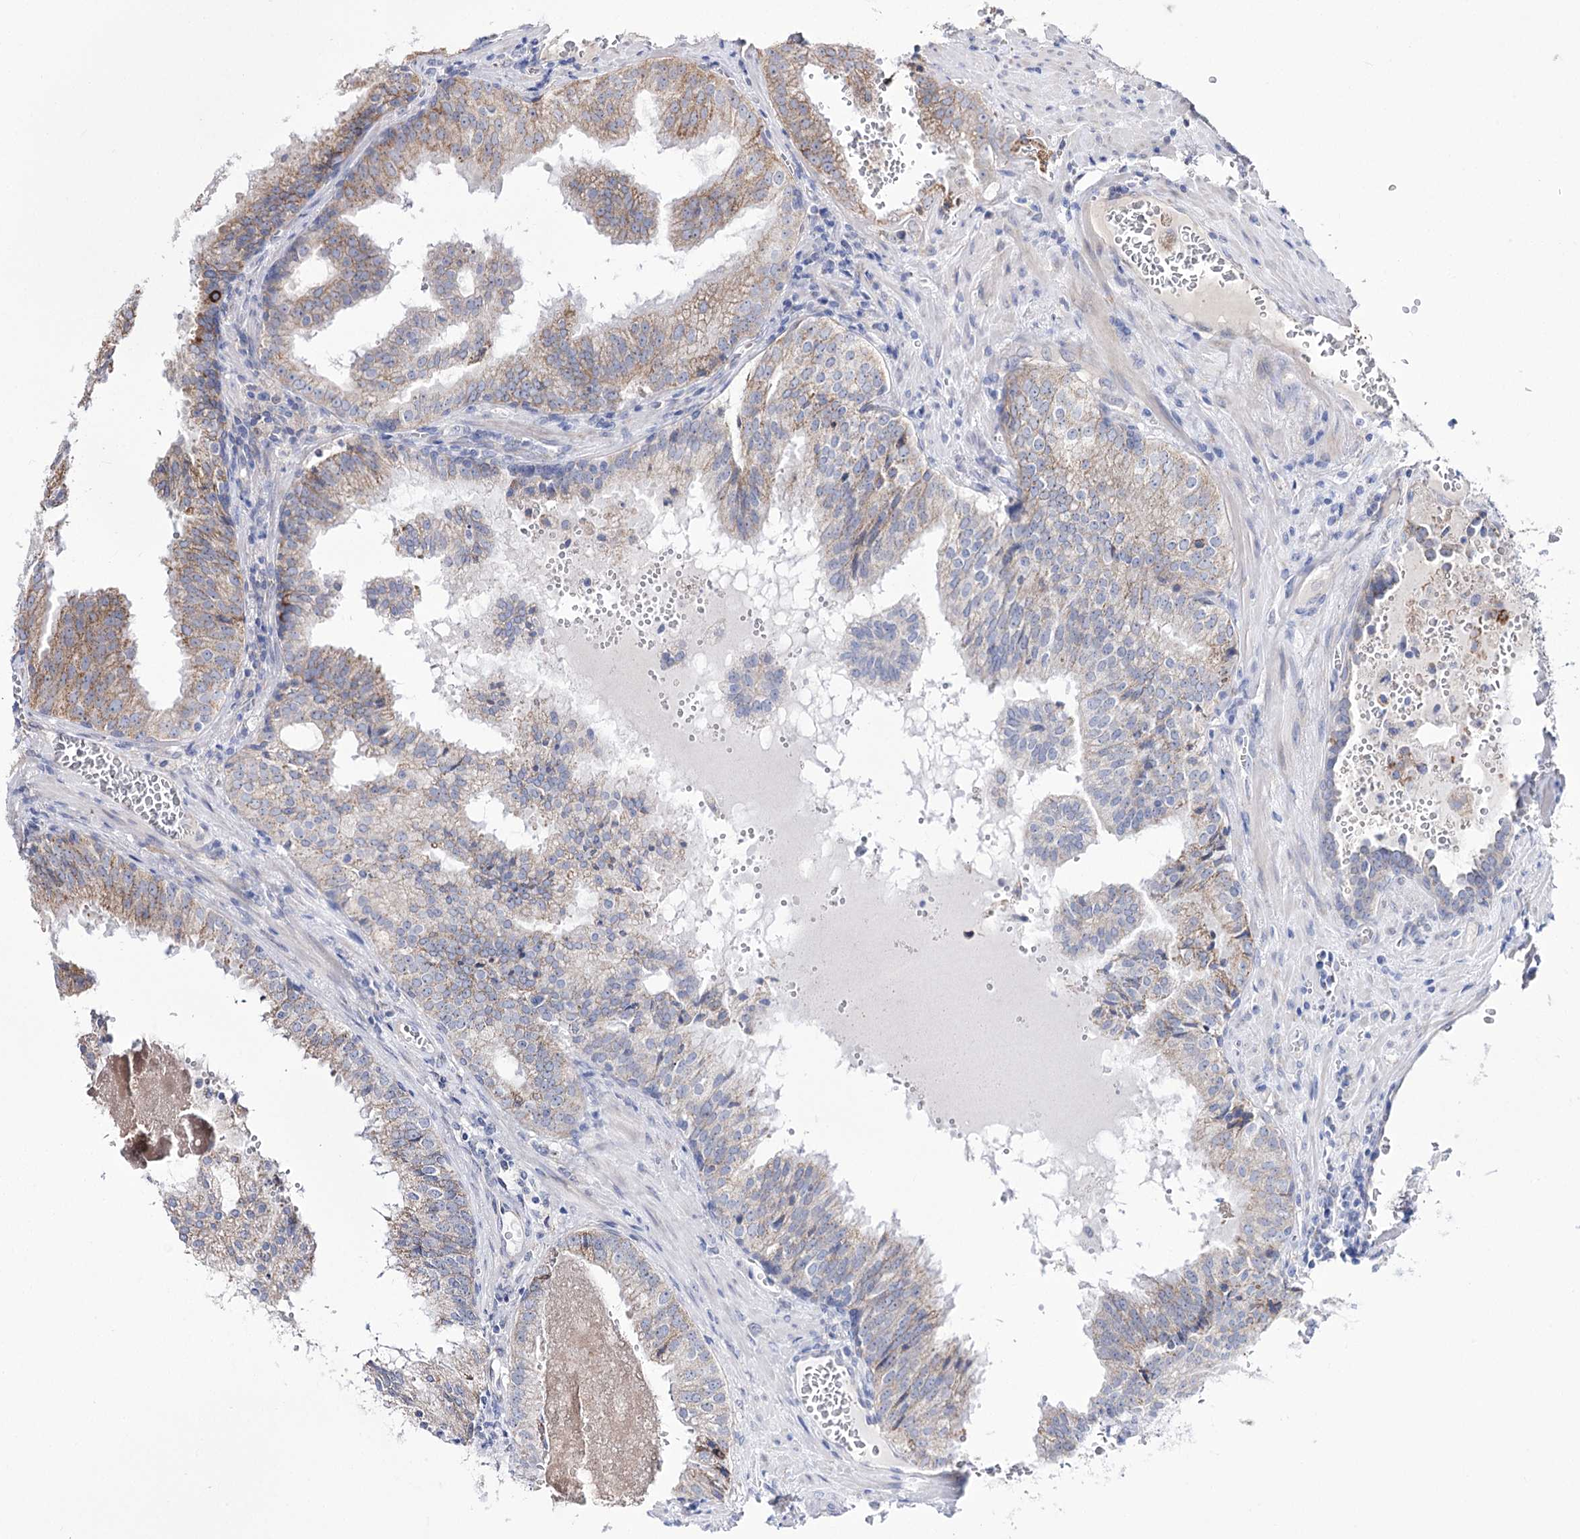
{"staining": {"intensity": "weak", "quantity": "<25%", "location": "cytoplasmic/membranous"}, "tissue": "prostate cancer", "cell_type": "Tumor cells", "image_type": "cancer", "snomed": [{"axis": "morphology", "description": "Adenocarcinoma, High grade"}, {"axis": "topography", "description": "Prostate"}], "caption": "This histopathology image is of adenocarcinoma (high-grade) (prostate) stained with immunohistochemistry to label a protein in brown with the nuclei are counter-stained blue. There is no staining in tumor cells.", "gene": "OSBPL5", "patient": {"sex": "male", "age": 68}}